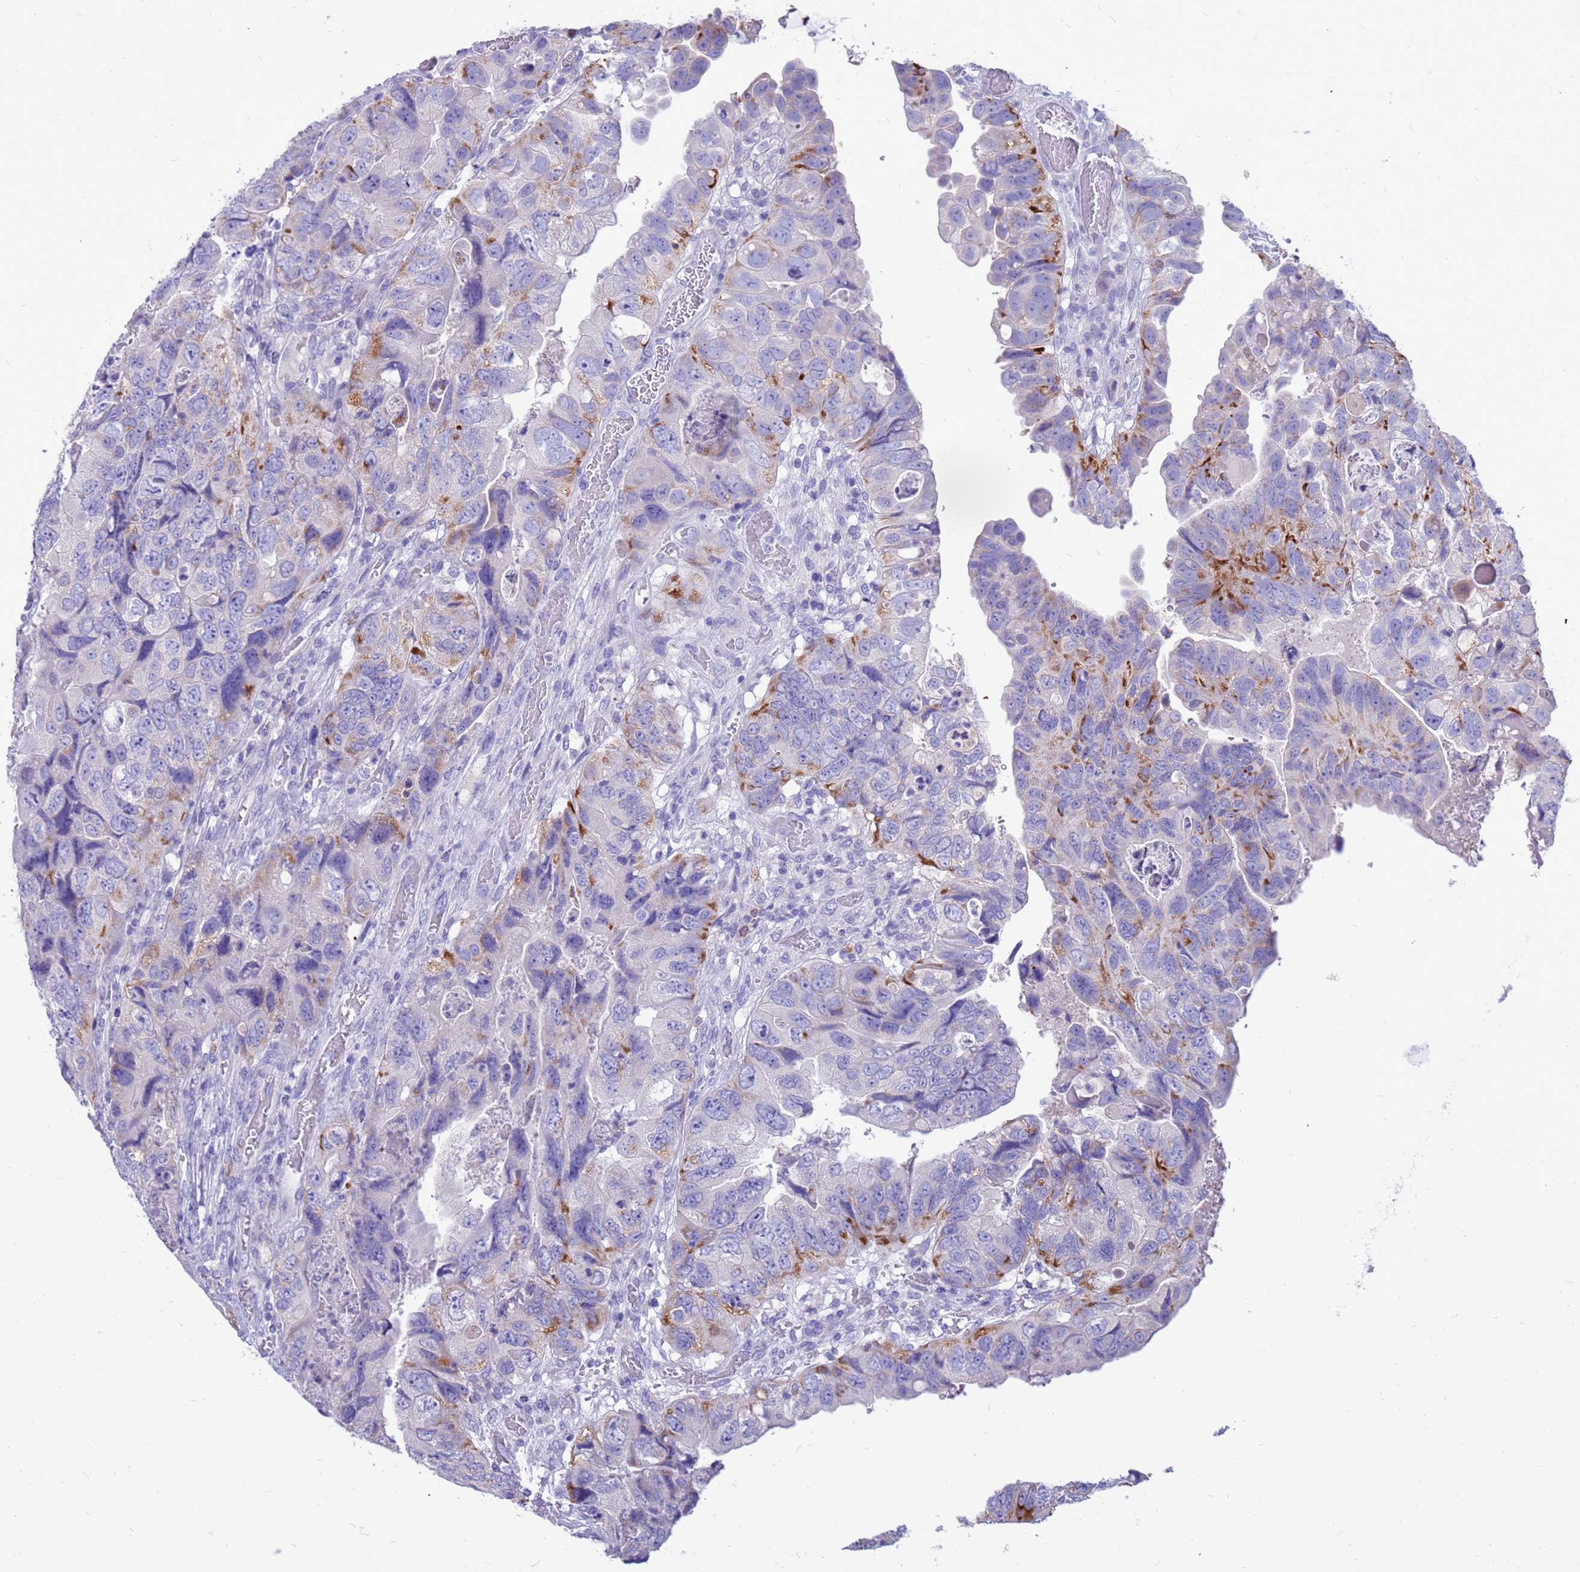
{"staining": {"intensity": "moderate", "quantity": "<25%", "location": "cytoplasmic/membranous"}, "tissue": "colorectal cancer", "cell_type": "Tumor cells", "image_type": "cancer", "snomed": [{"axis": "morphology", "description": "Adenocarcinoma, NOS"}, {"axis": "topography", "description": "Rectum"}], "caption": "Brown immunohistochemical staining in human colorectal cancer (adenocarcinoma) demonstrates moderate cytoplasmic/membranous expression in approximately <25% of tumor cells.", "gene": "PDE10A", "patient": {"sex": "male", "age": 63}}